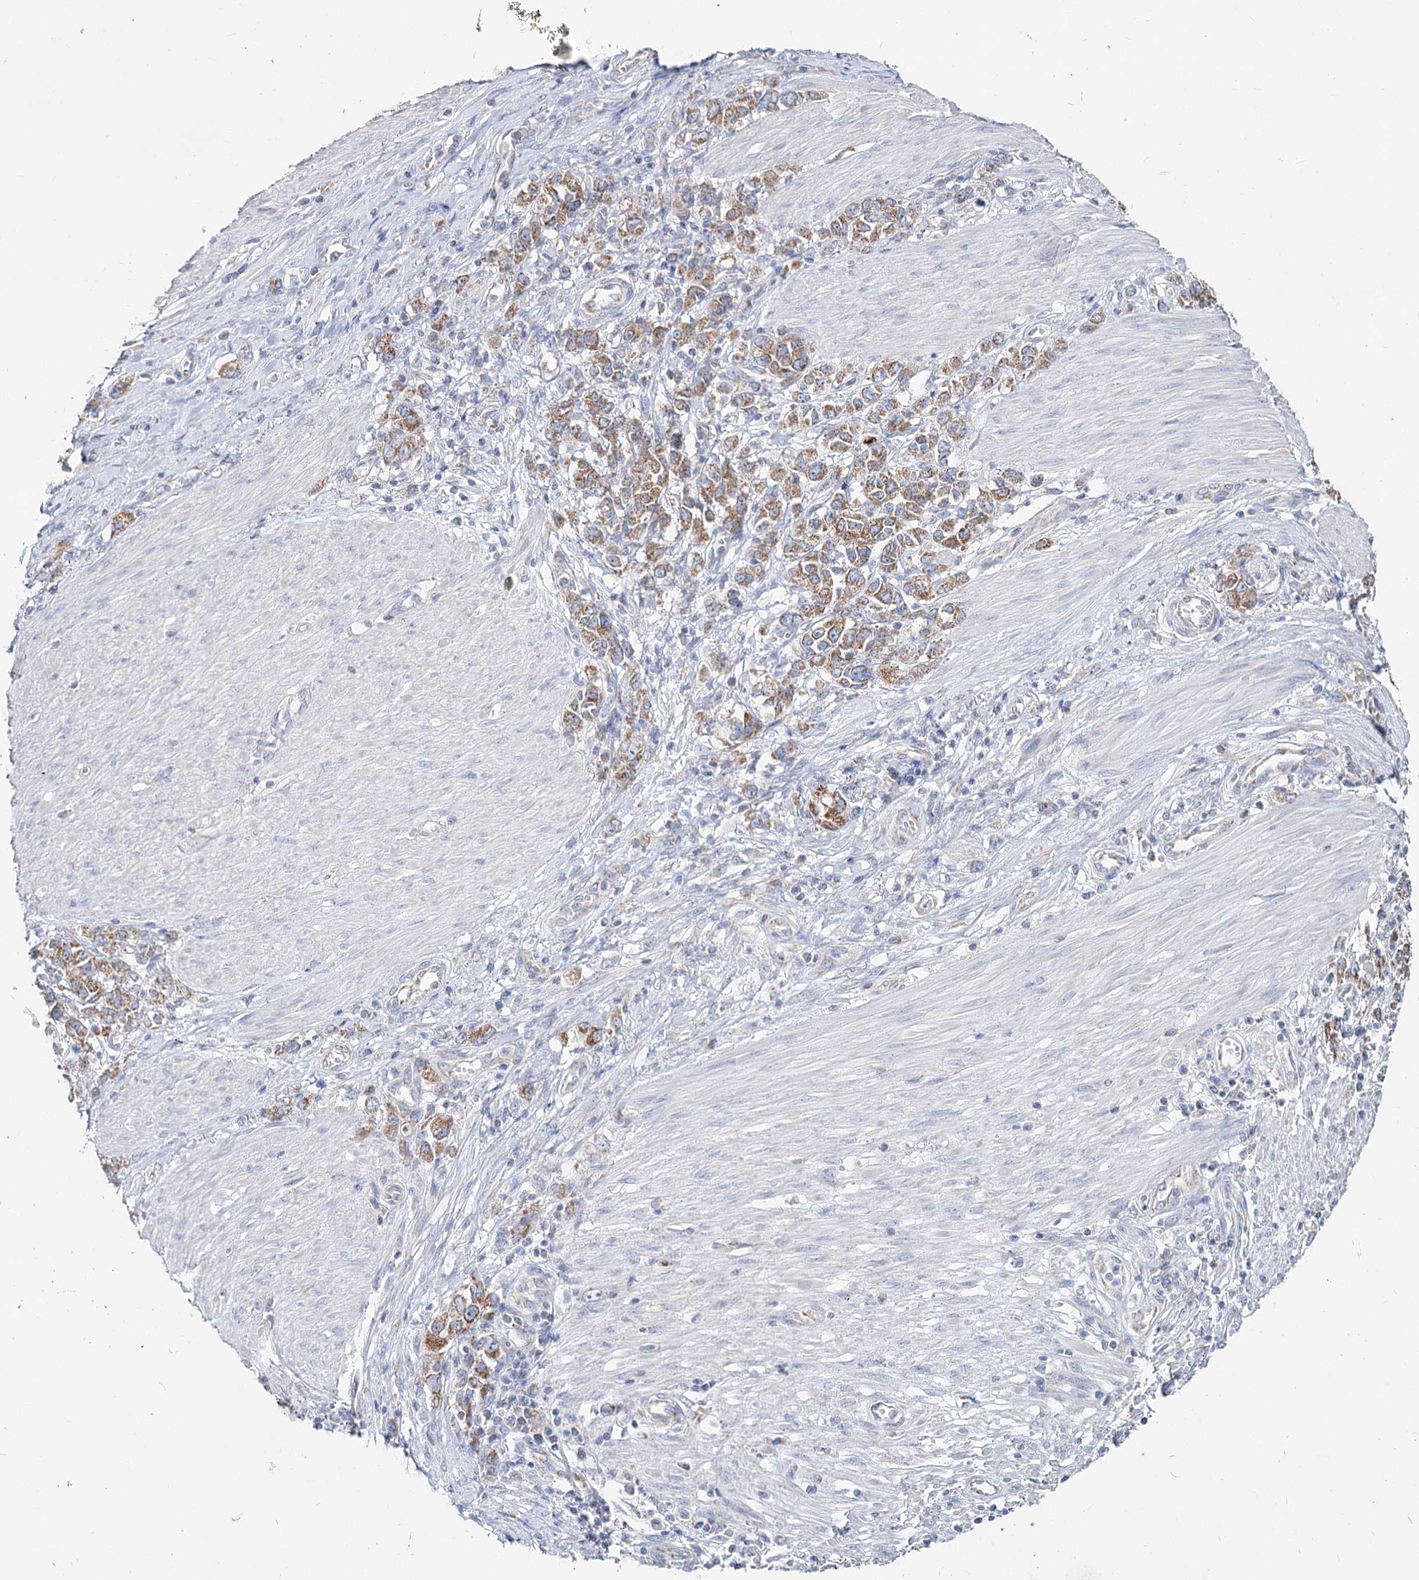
{"staining": {"intensity": "moderate", "quantity": ">75%", "location": "cytoplasmic/membranous"}, "tissue": "stomach cancer", "cell_type": "Tumor cells", "image_type": "cancer", "snomed": [{"axis": "morphology", "description": "Adenocarcinoma, NOS"}, {"axis": "topography", "description": "Stomach"}], "caption": "The image displays staining of stomach cancer, revealing moderate cytoplasmic/membranous protein staining (brown color) within tumor cells.", "gene": "MCCC2", "patient": {"sex": "female", "age": 76}}